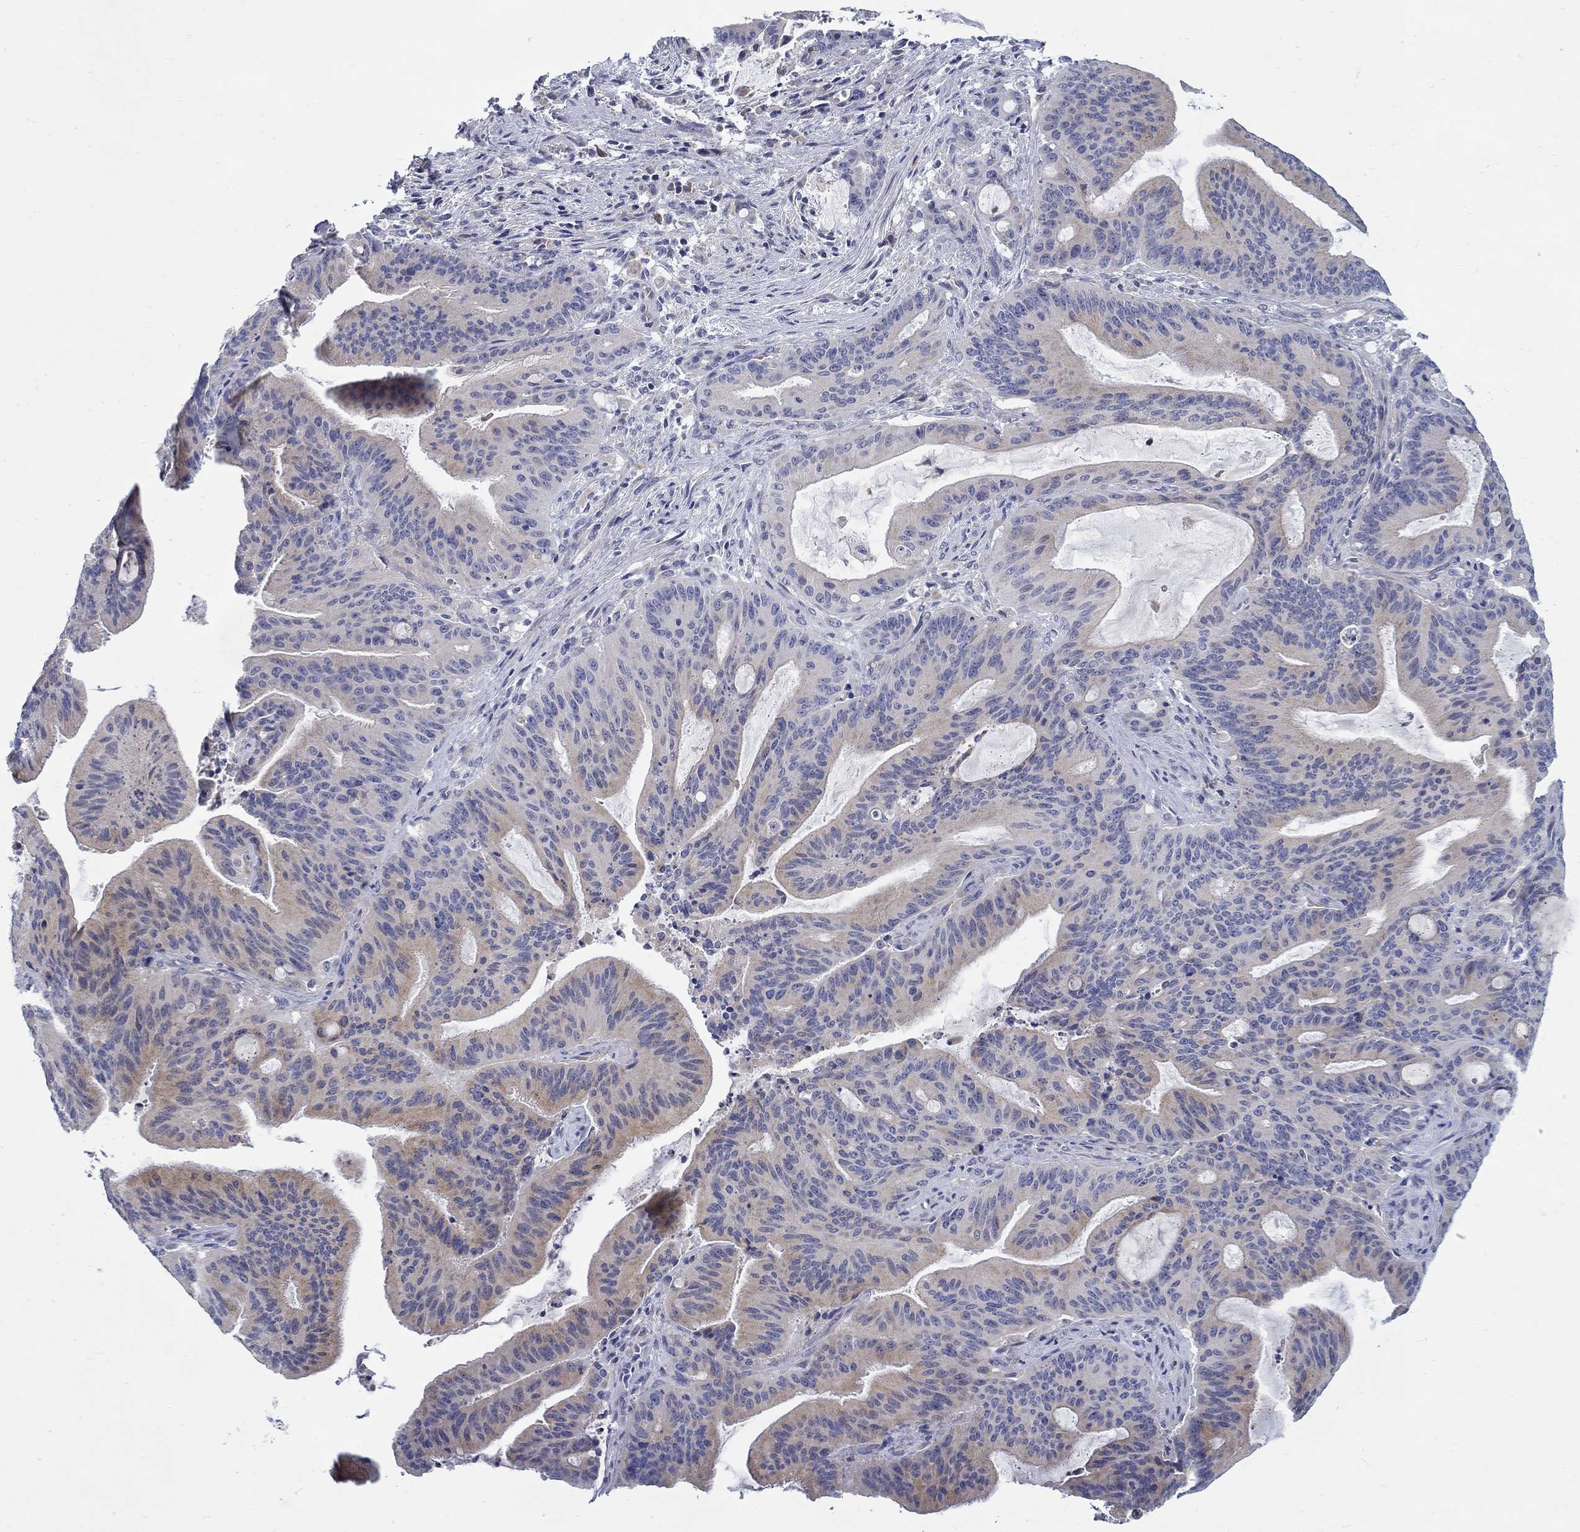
{"staining": {"intensity": "weak", "quantity": "25%-75%", "location": "cytoplasmic/membranous"}, "tissue": "liver cancer", "cell_type": "Tumor cells", "image_type": "cancer", "snomed": [{"axis": "morphology", "description": "Cholangiocarcinoma"}, {"axis": "topography", "description": "Liver"}], "caption": "Protein staining displays weak cytoplasmic/membranous positivity in approximately 25%-75% of tumor cells in liver cancer.", "gene": "ABCA4", "patient": {"sex": "female", "age": 73}}